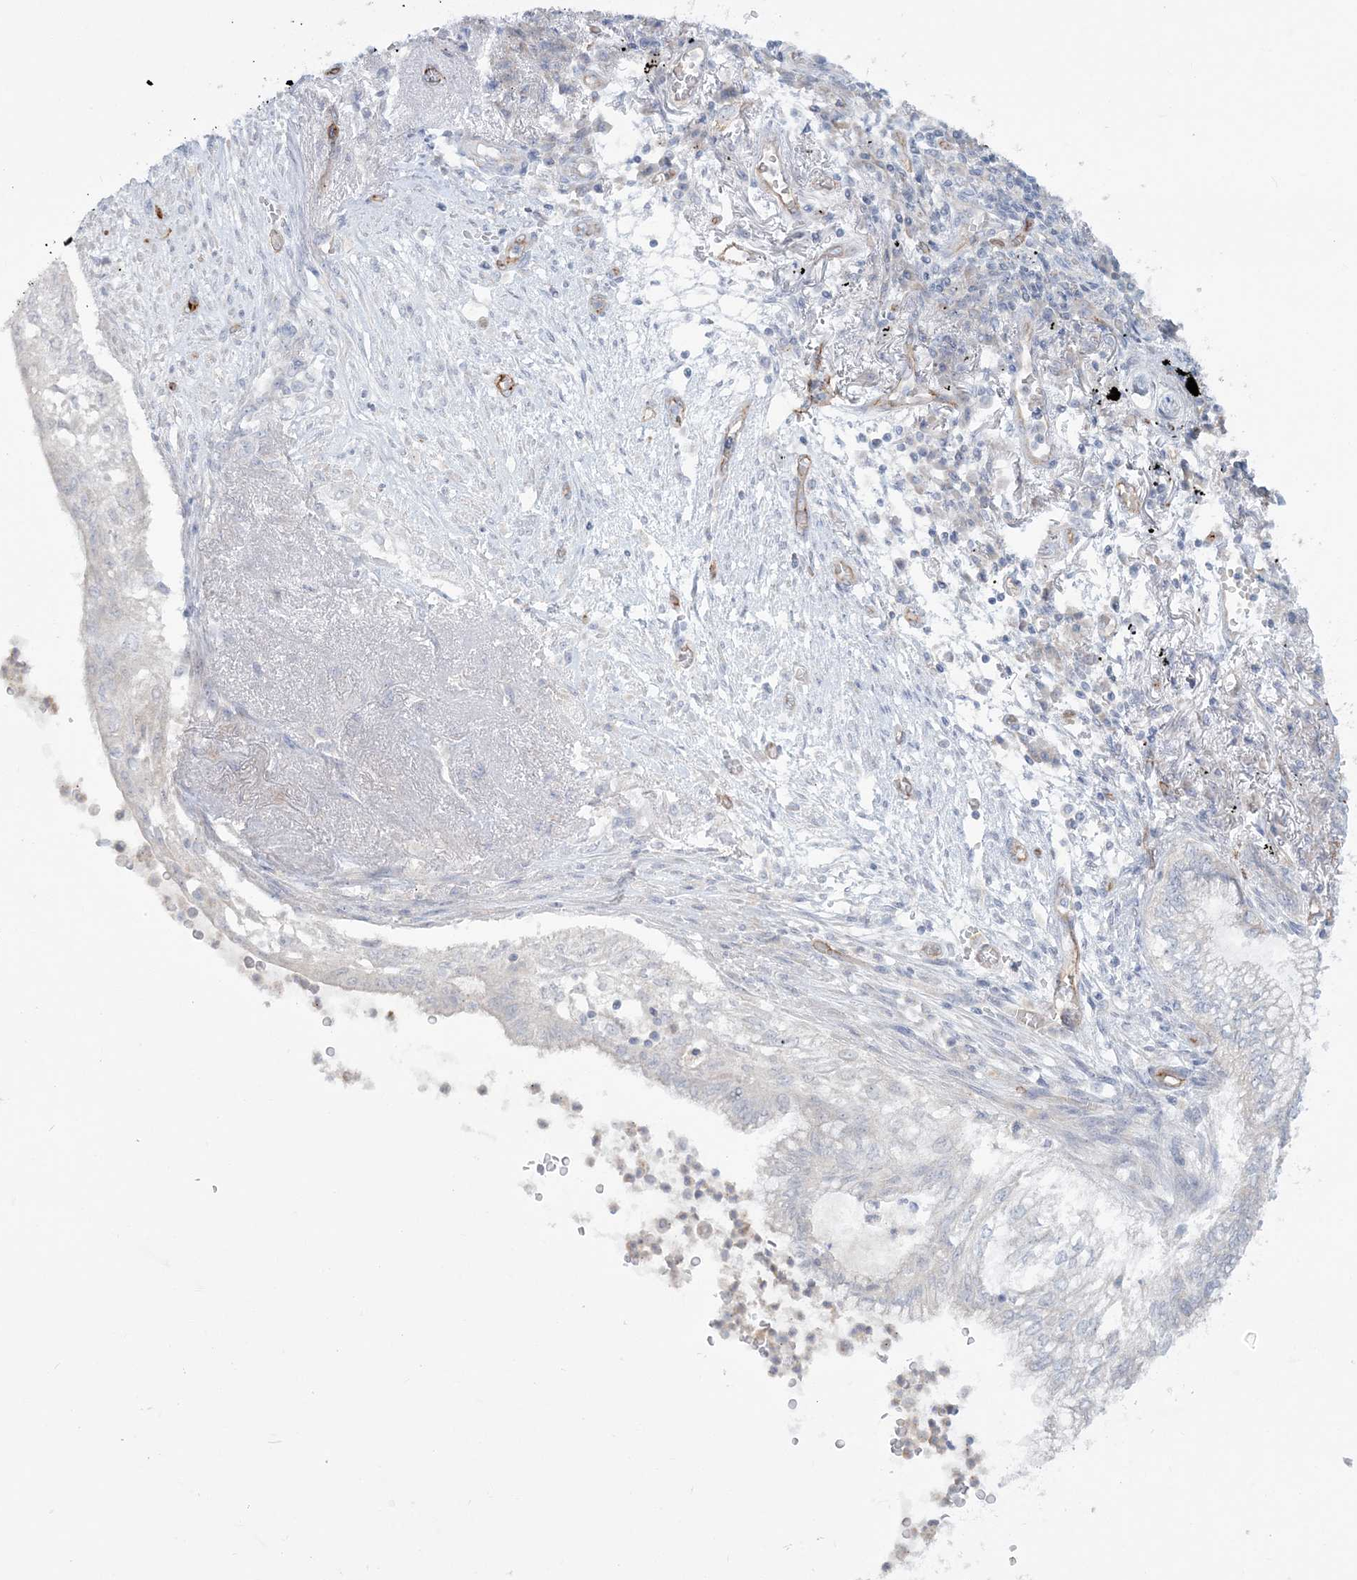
{"staining": {"intensity": "negative", "quantity": "none", "location": "none"}, "tissue": "lung cancer", "cell_type": "Tumor cells", "image_type": "cancer", "snomed": [{"axis": "morphology", "description": "Adenocarcinoma, NOS"}, {"axis": "topography", "description": "Lung"}], "caption": "A histopathology image of lung cancer stained for a protein displays no brown staining in tumor cells.", "gene": "FARSB", "patient": {"sex": "female", "age": 70}}